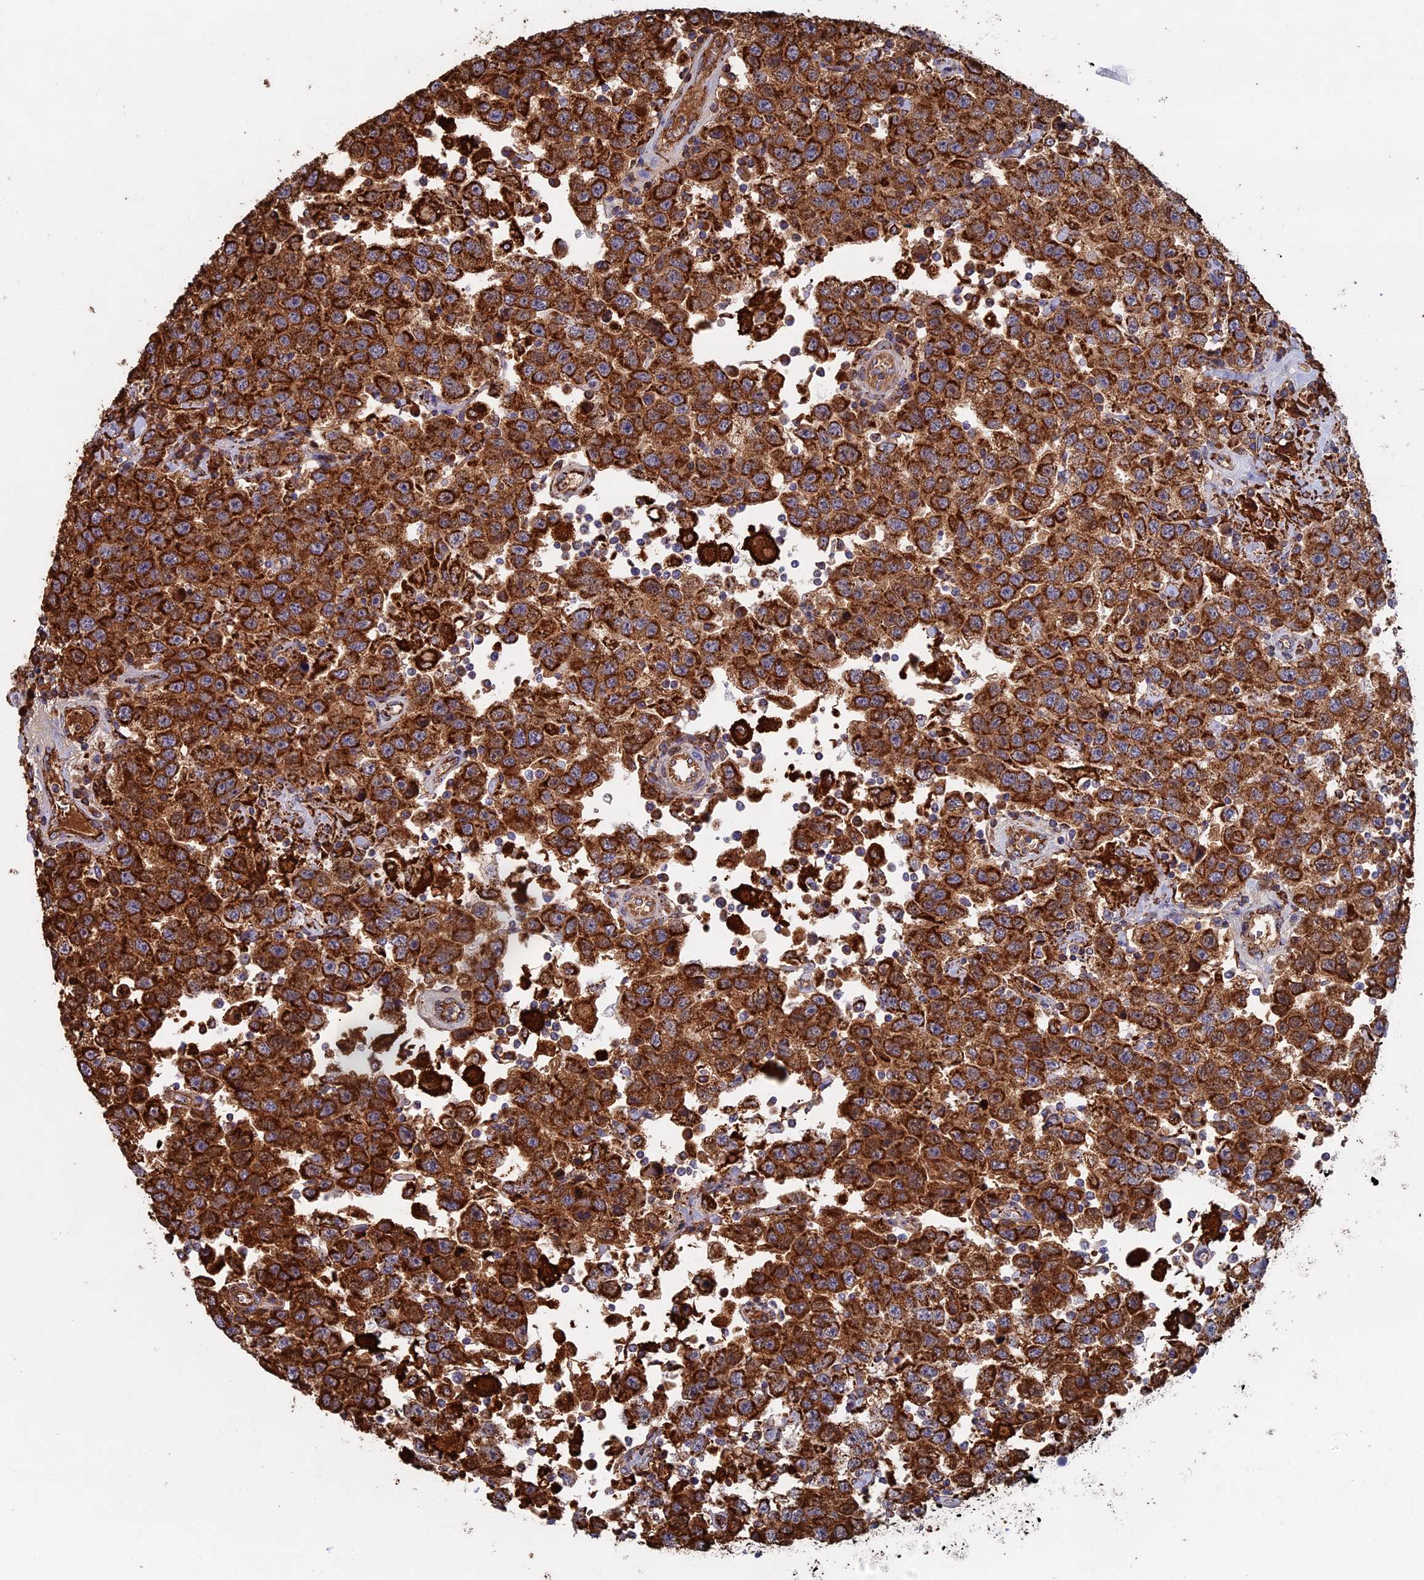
{"staining": {"intensity": "strong", "quantity": ">75%", "location": "cytoplasmic/membranous"}, "tissue": "testis cancer", "cell_type": "Tumor cells", "image_type": "cancer", "snomed": [{"axis": "morphology", "description": "Seminoma, NOS"}, {"axis": "topography", "description": "Testis"}], "caption": "About >75% of tumor cells in human testis cancer (seminoma) exhibit strong cytoplasmic/membranous protein positivity as visualized by brown immunohistochemical staining.", "gene": "SEC24D", "patient": {"sex": "male", "age": 41}}